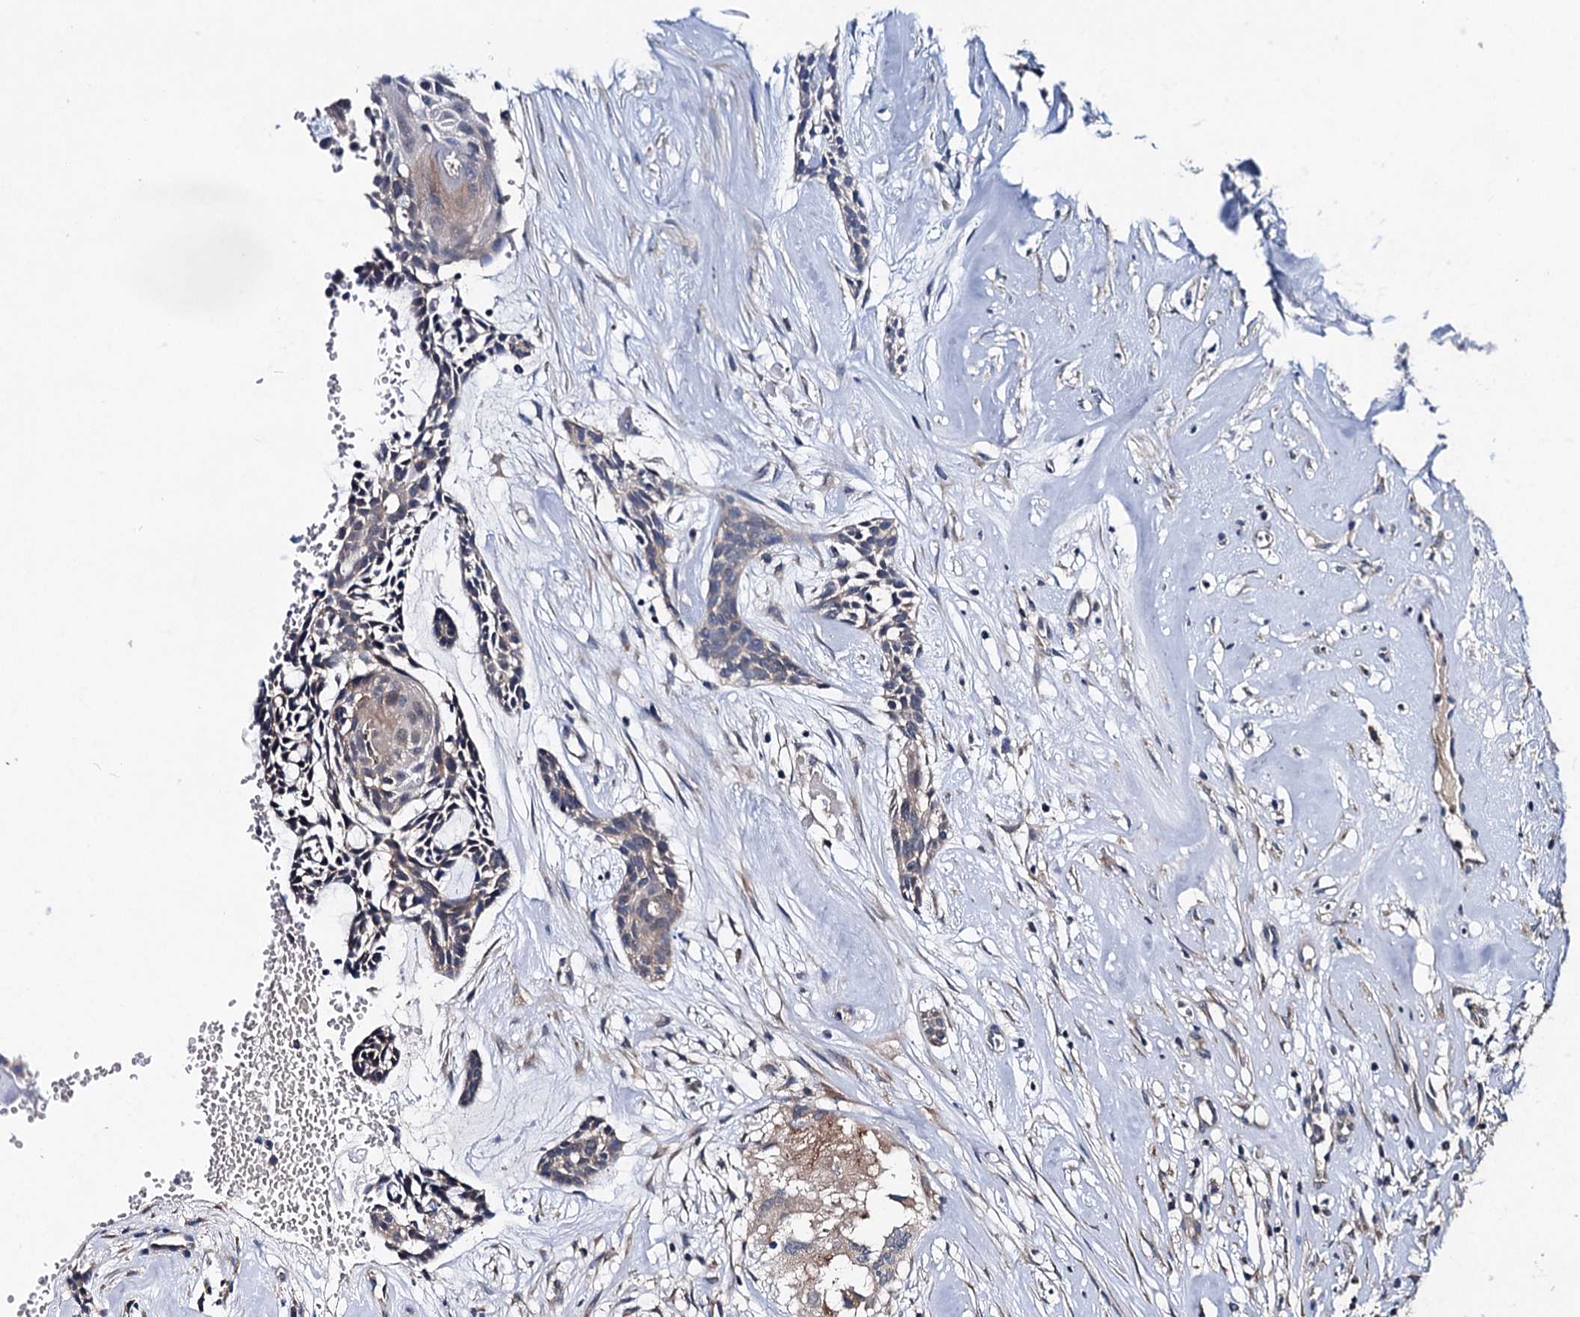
{"staining": {"intensity": "weak", "quantity": "<25%", "location": "cytoplasmic/membranous"}, "tissue": "carcinoid", "cell_type": "Tumor cells", "image_type": "cancer", "snomed": [{"axis": "morphology", "description": "Carcinoid, malignant, NOS"}, {"axis": "topography", "description": "Pancreas"}], "caption": "A photomicrograph of carcinoid stained for a protein exhibits no brown staining in tumor cells. The staining was performed using DAB to visualize the protein expression in brown, while the nuclei were stained in blue with hematoxylin (Magnification: 20x).", "gene": "OTUB1", "patient": {"sex": "female", "age": 54}}